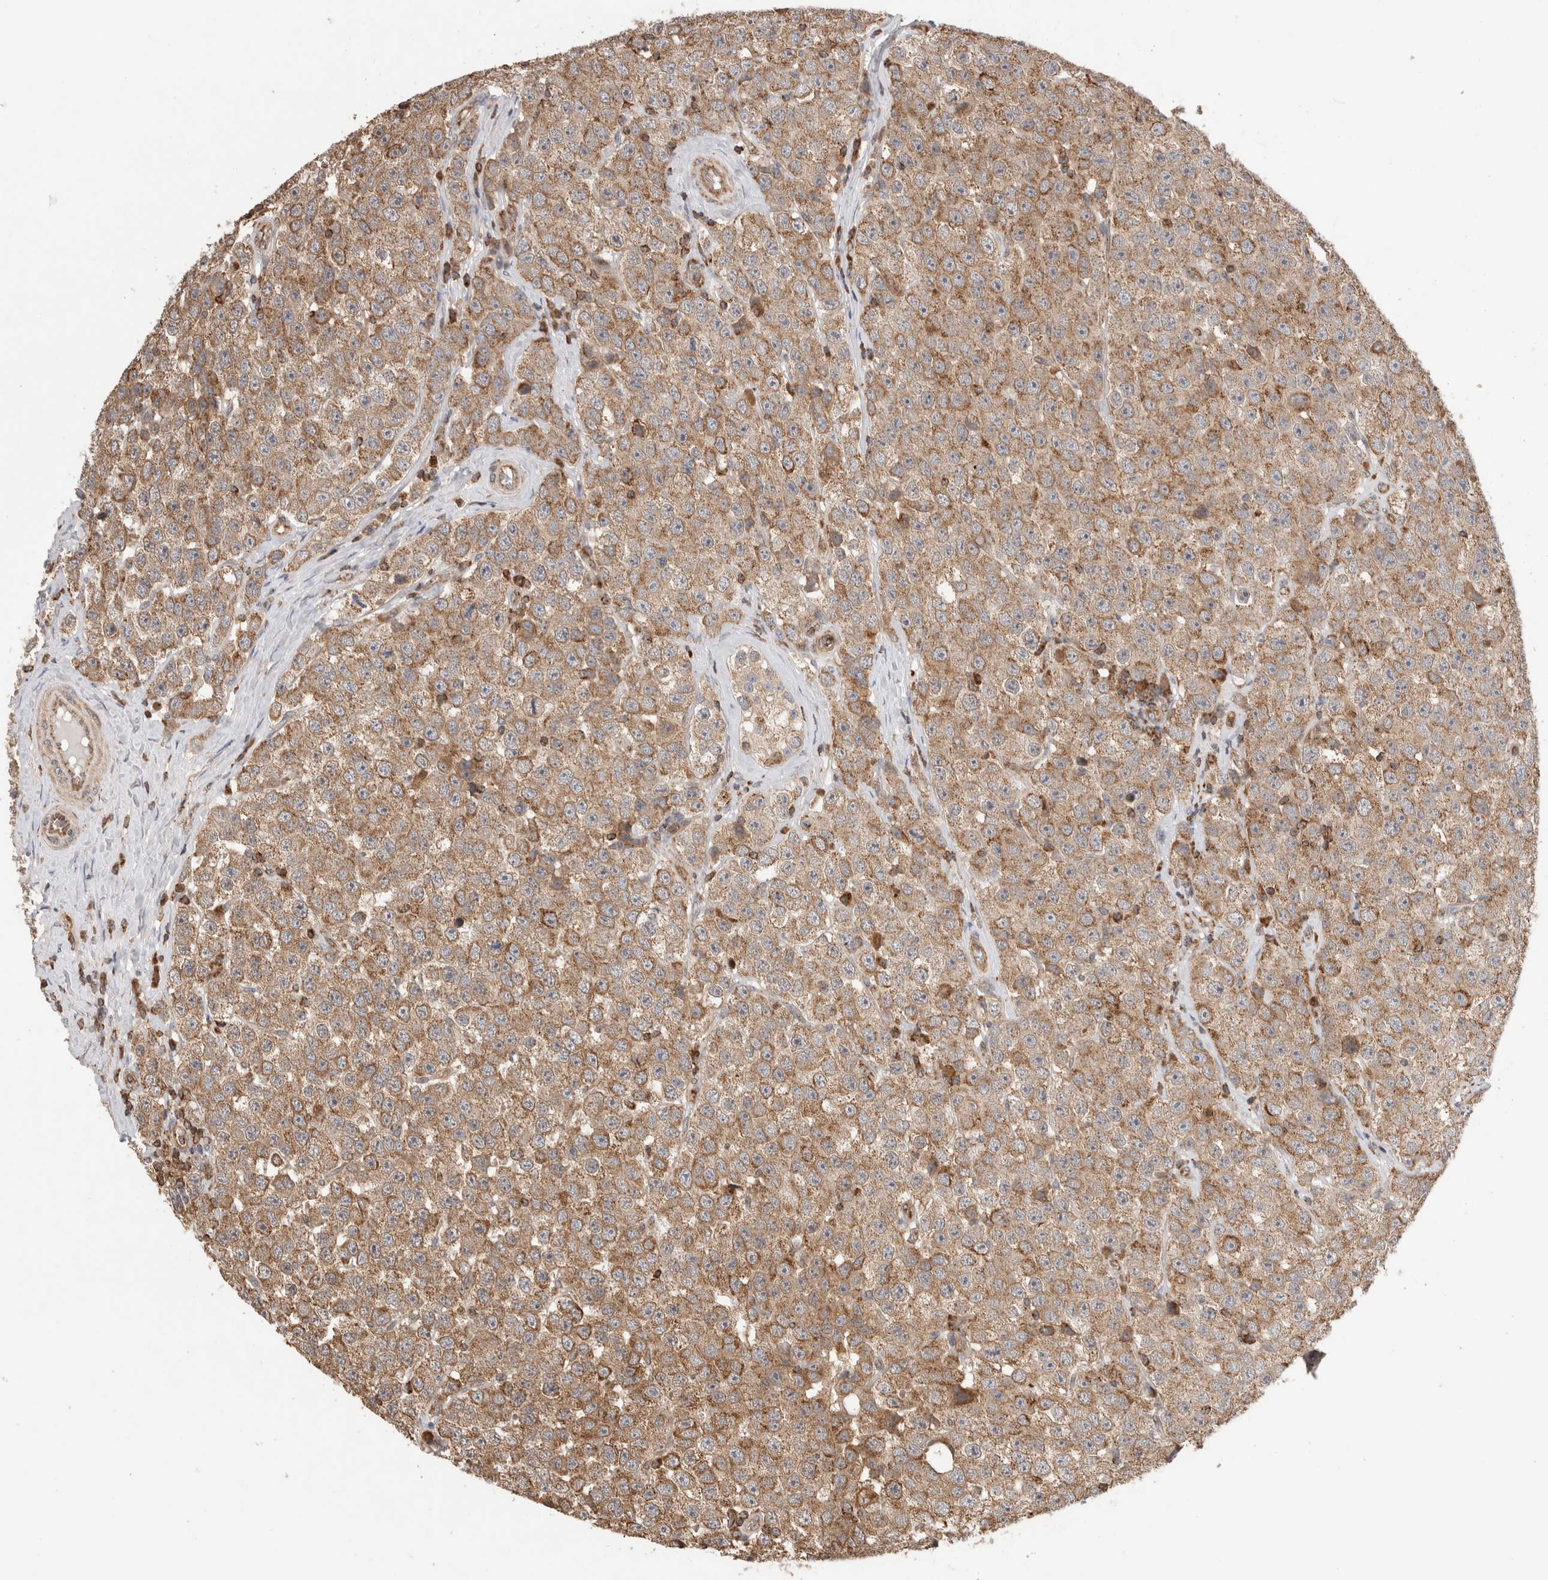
{"staining": {"intensity": "moderate", "quantity": ">75%", "location": "cytoplasmic/membranous"}, "tissue": "testis cancer", "cell_type": "Tumor cells", "image_type": "cancer", "snomed": [{"axis": "morphology", "description": "Seminoma, NOS"}, {"axis": "morphology", "description": "Carcinoma, Embryonal, NOS"}, {"axis": "topography", "description": "Testis"}], "caption": "Immunohistochemical staining of human testis cancer reveals medium levels of moderate cytoplasmic/membranous staining in about >75% of tumor cells.", "gene": "IMMP2L", "patient": {"sex": "male", "age": 28}}